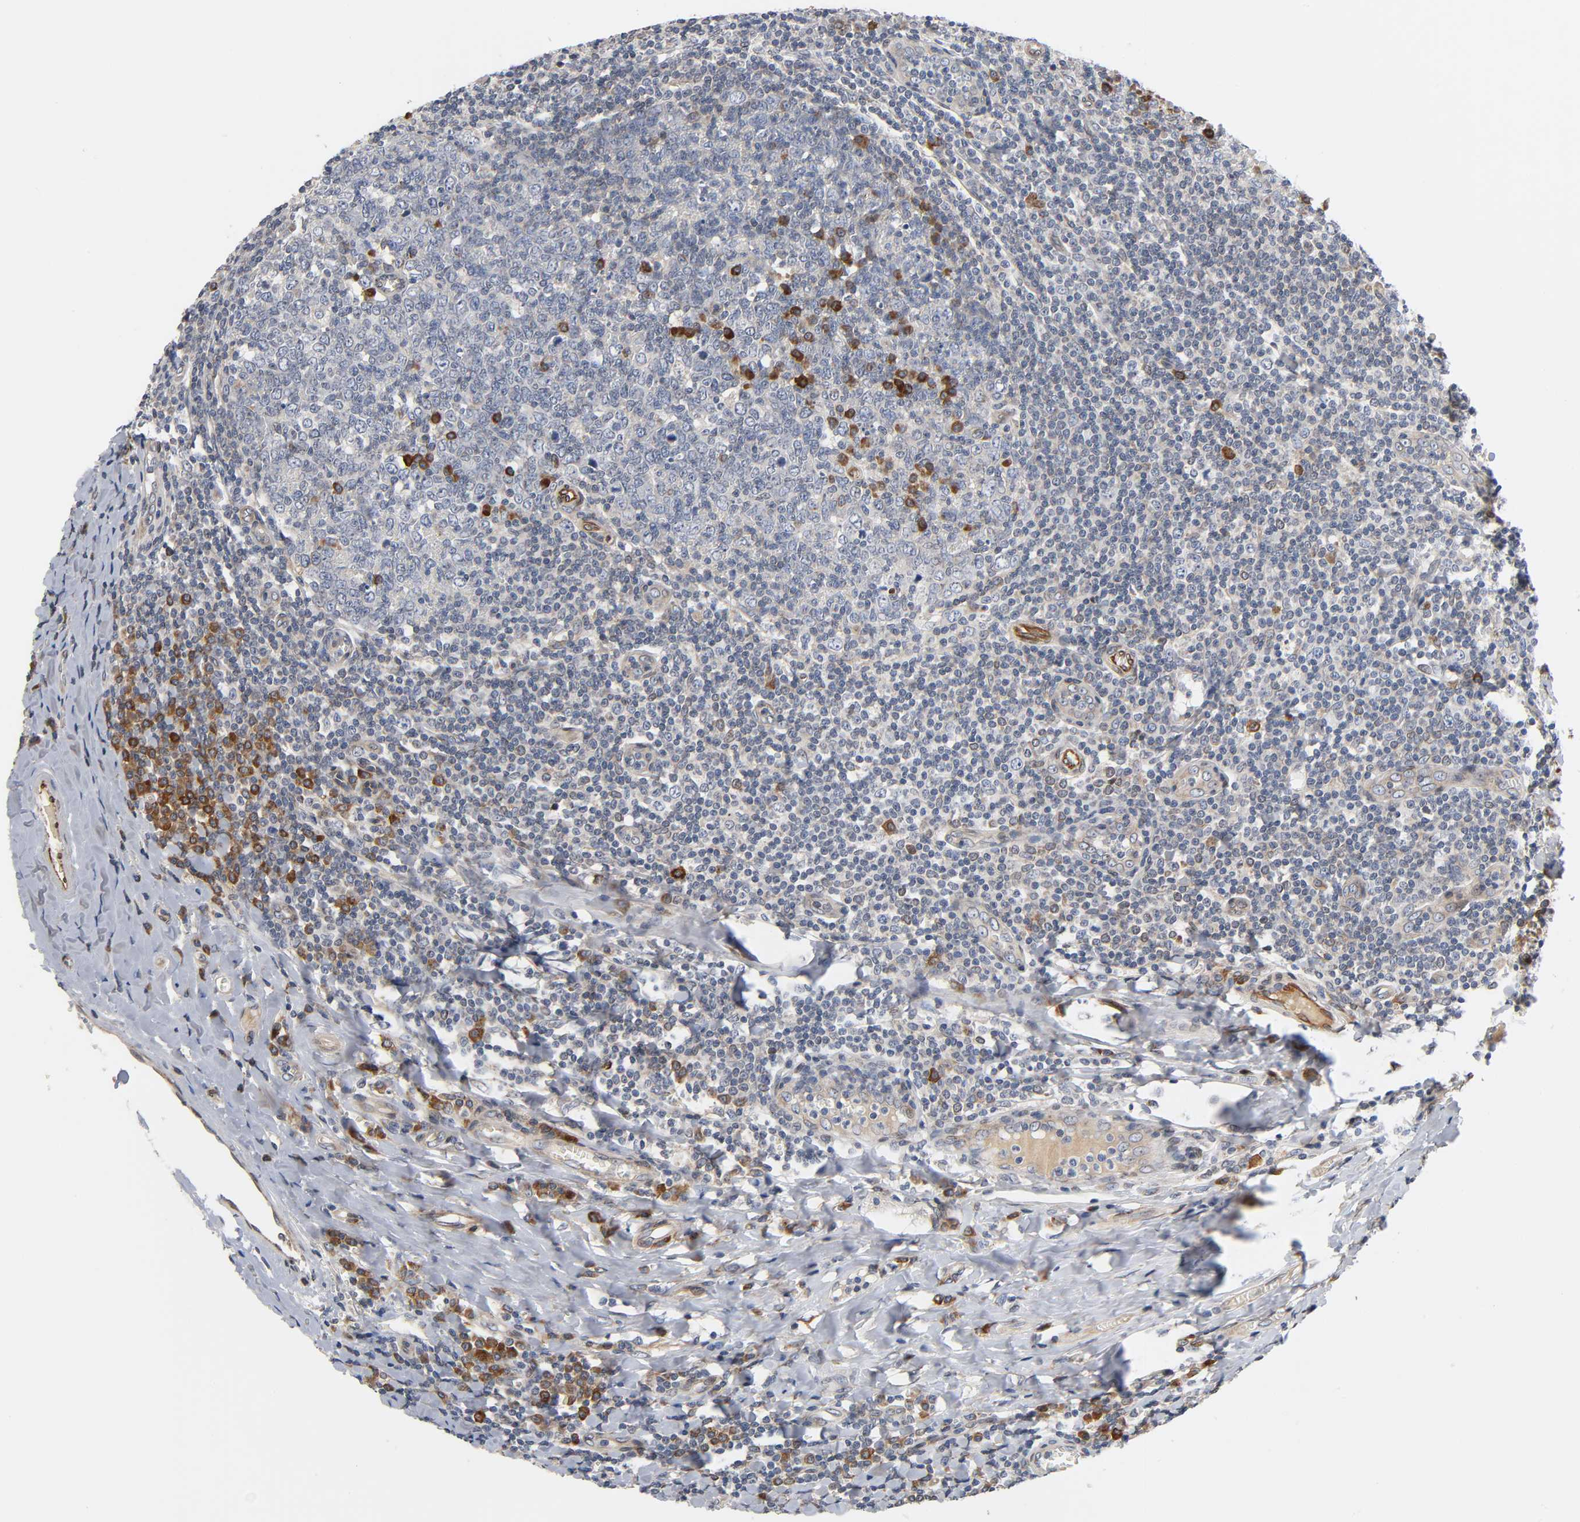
{"staining": {"intensity": "strong", "quantity": "<25%", "location": "cytoplasmic/membranous"}, "tissue": "tonsil", "cell_type": "Germinal center cells", "image_type": "normal", "snomed": [{"axis": "morphology", "description": "Normal tissue, NOS"}, {"axis": "topography", "description": "Tonsil"}], "caption": "Tonsil stained with a brown dye shows strong cytoplasmic/membranous positive expression in about <25% of germinal center cells.", "gene": "ASB6", "patient": {"sex": "male", "age": 31}}